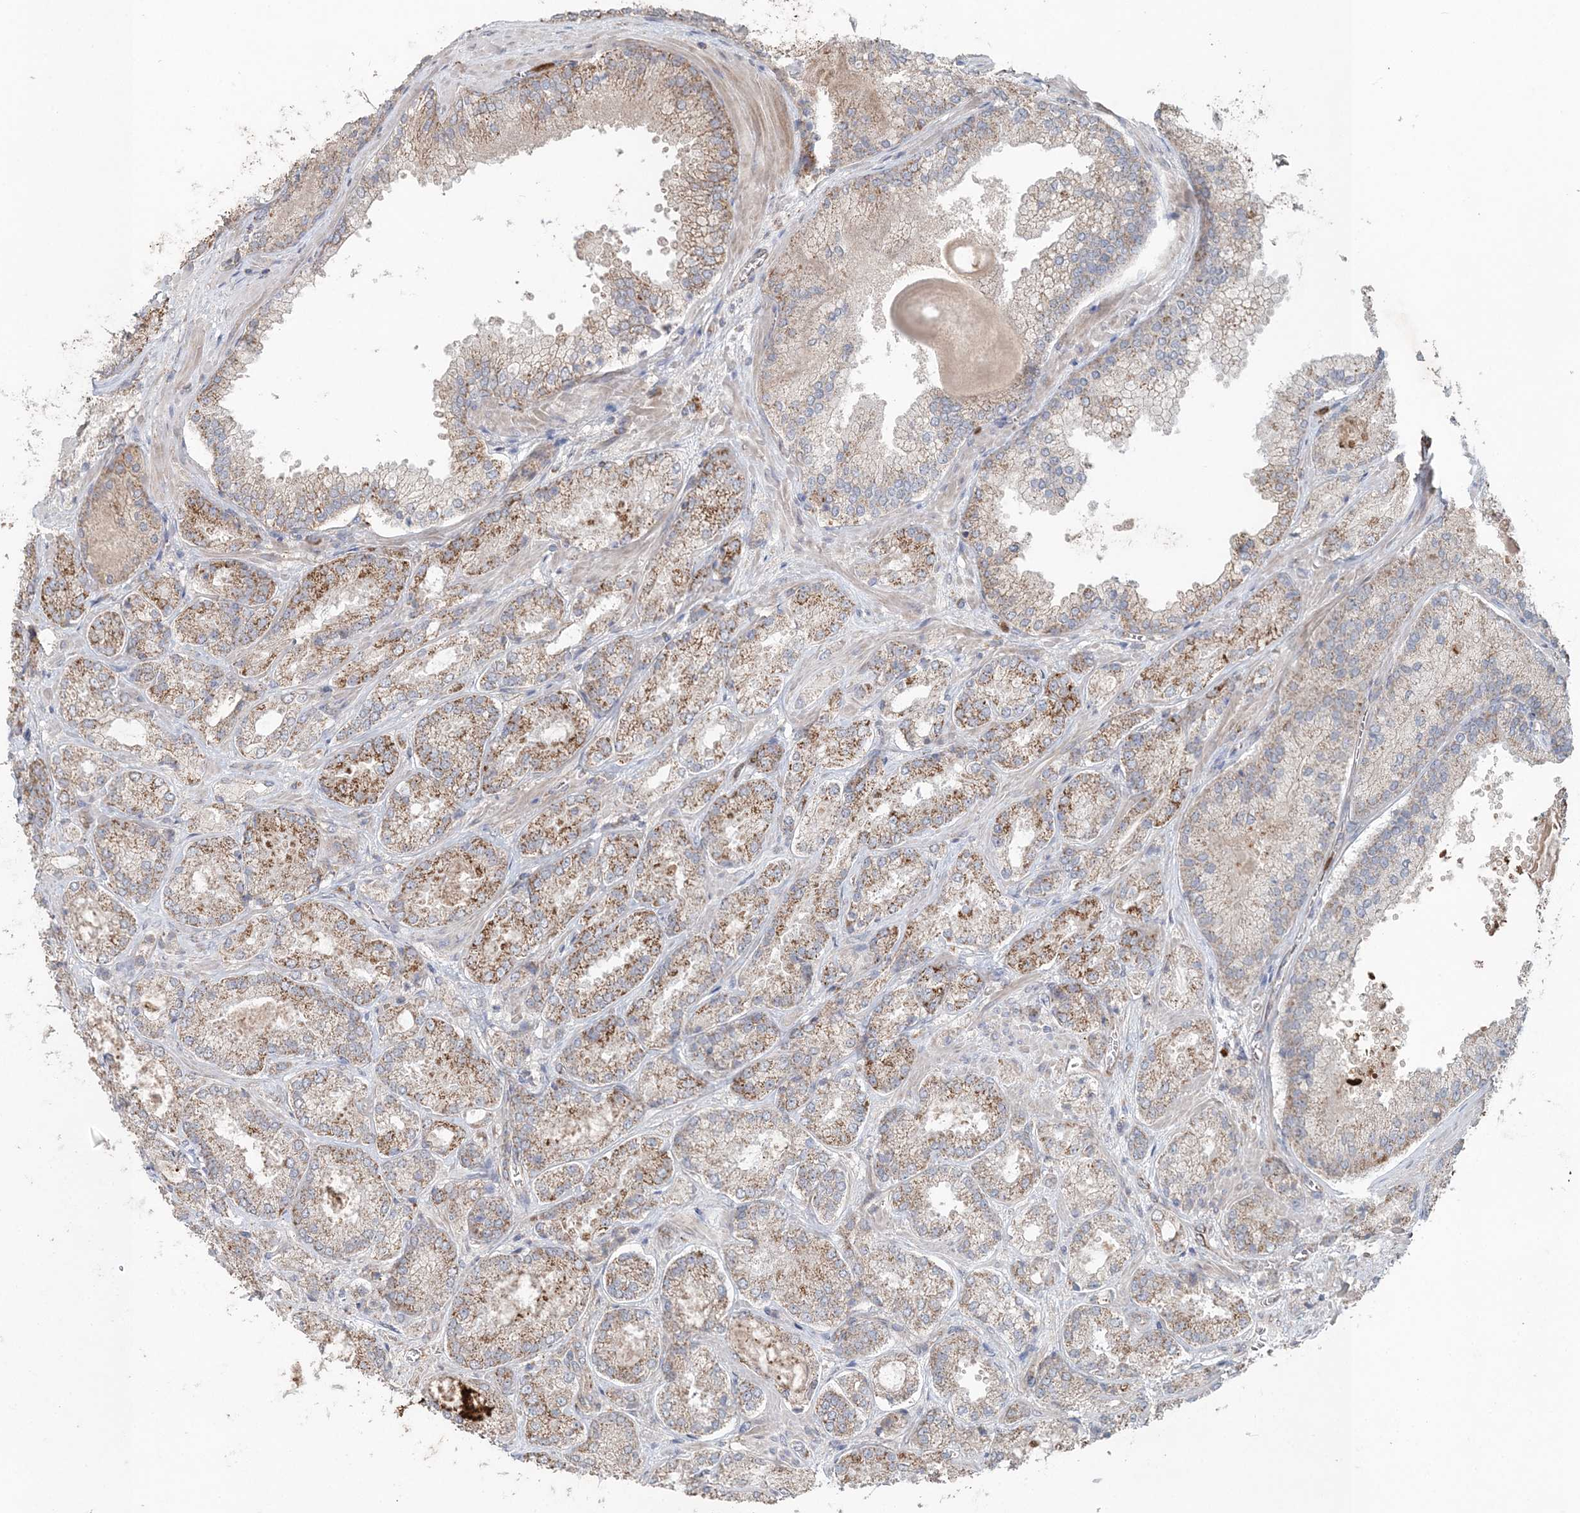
{"staining": {"intensity": "moderate", "quantity": ">75%", "location": "cytoplasmic/membranous"}, "tissue": "prostate cancer", "cell_type": "Tumor cells", "image_type": "cancer", "snomed": [{"axis": "morphology", "description": "Adenocarcinoma, Low grade"}, {"axis": "topography", "description": "Prostate"}], "caption": "Moderate cytoplasmic/membranous expression is seen in approximately >75% of tumor cells in prostate cancer (low-grade adenocarcinoma). Using DAB (brown) and hematoxylin (blue) stains, captured at high magnification using brightfield microscopy.", "gene": "LRPPRC", "patient": {"sex": "male", "age": 74}}